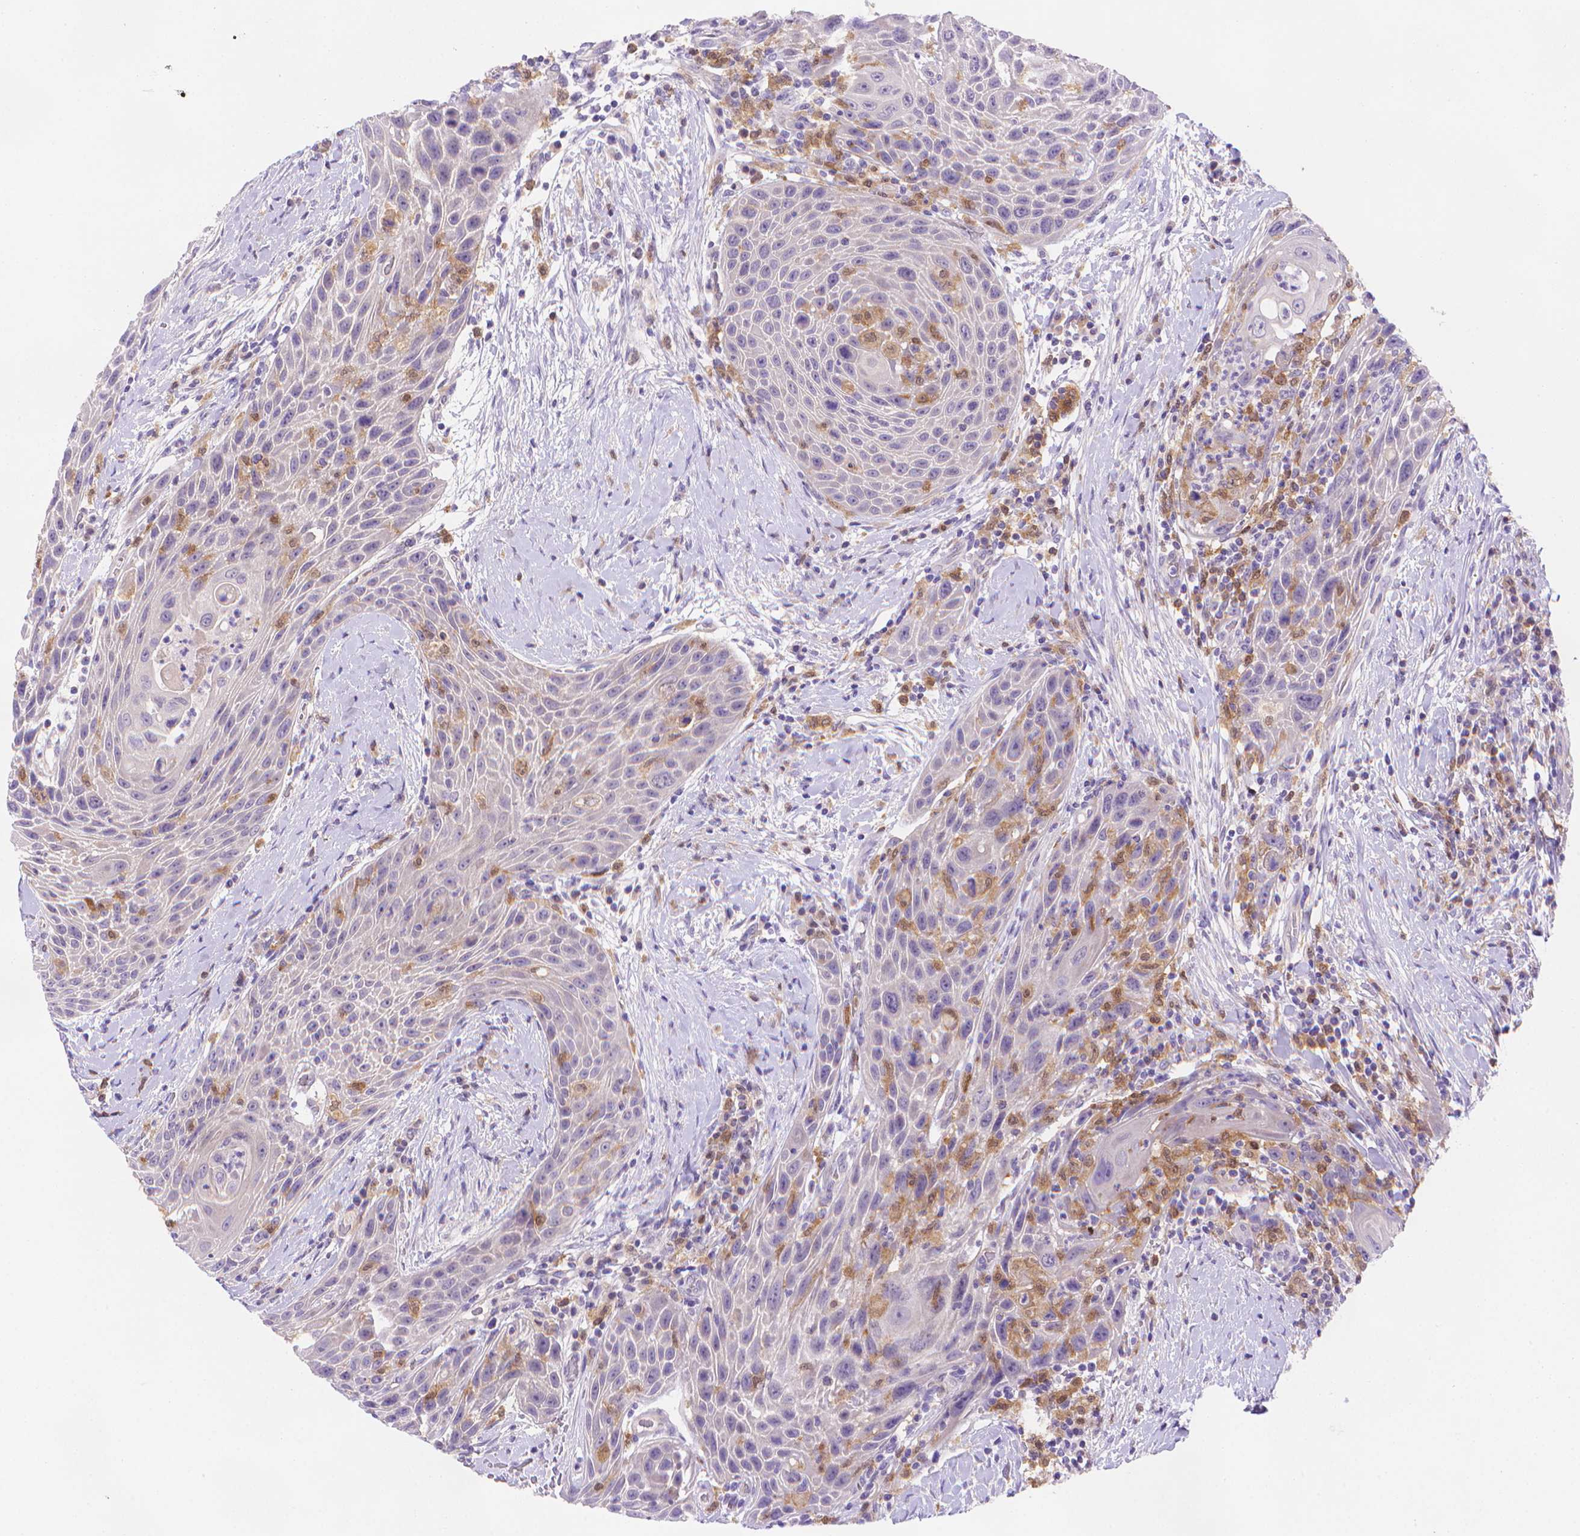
{"staining": {"intensity": "negative", "quantity": "none", "location": "none"}, "tissue": "head and neck cancer", "cell_type": "Tumor cells", "image_type": "cancer", "snomed": [{"axis": "morphology", "description": "Squamous cell carcinoma, NOS"}, {"axis": "topography", "description": "Head-Neck"}], "caption": "Image shows no protein expression in tumor cells of head and neck cancer tissue. (DAB (3,3'-diaminobenzidine) immunohistochemistry (IHC), high magnification).", "gene": "FGD2", "patient": {"sex": "male", "age": 69}}